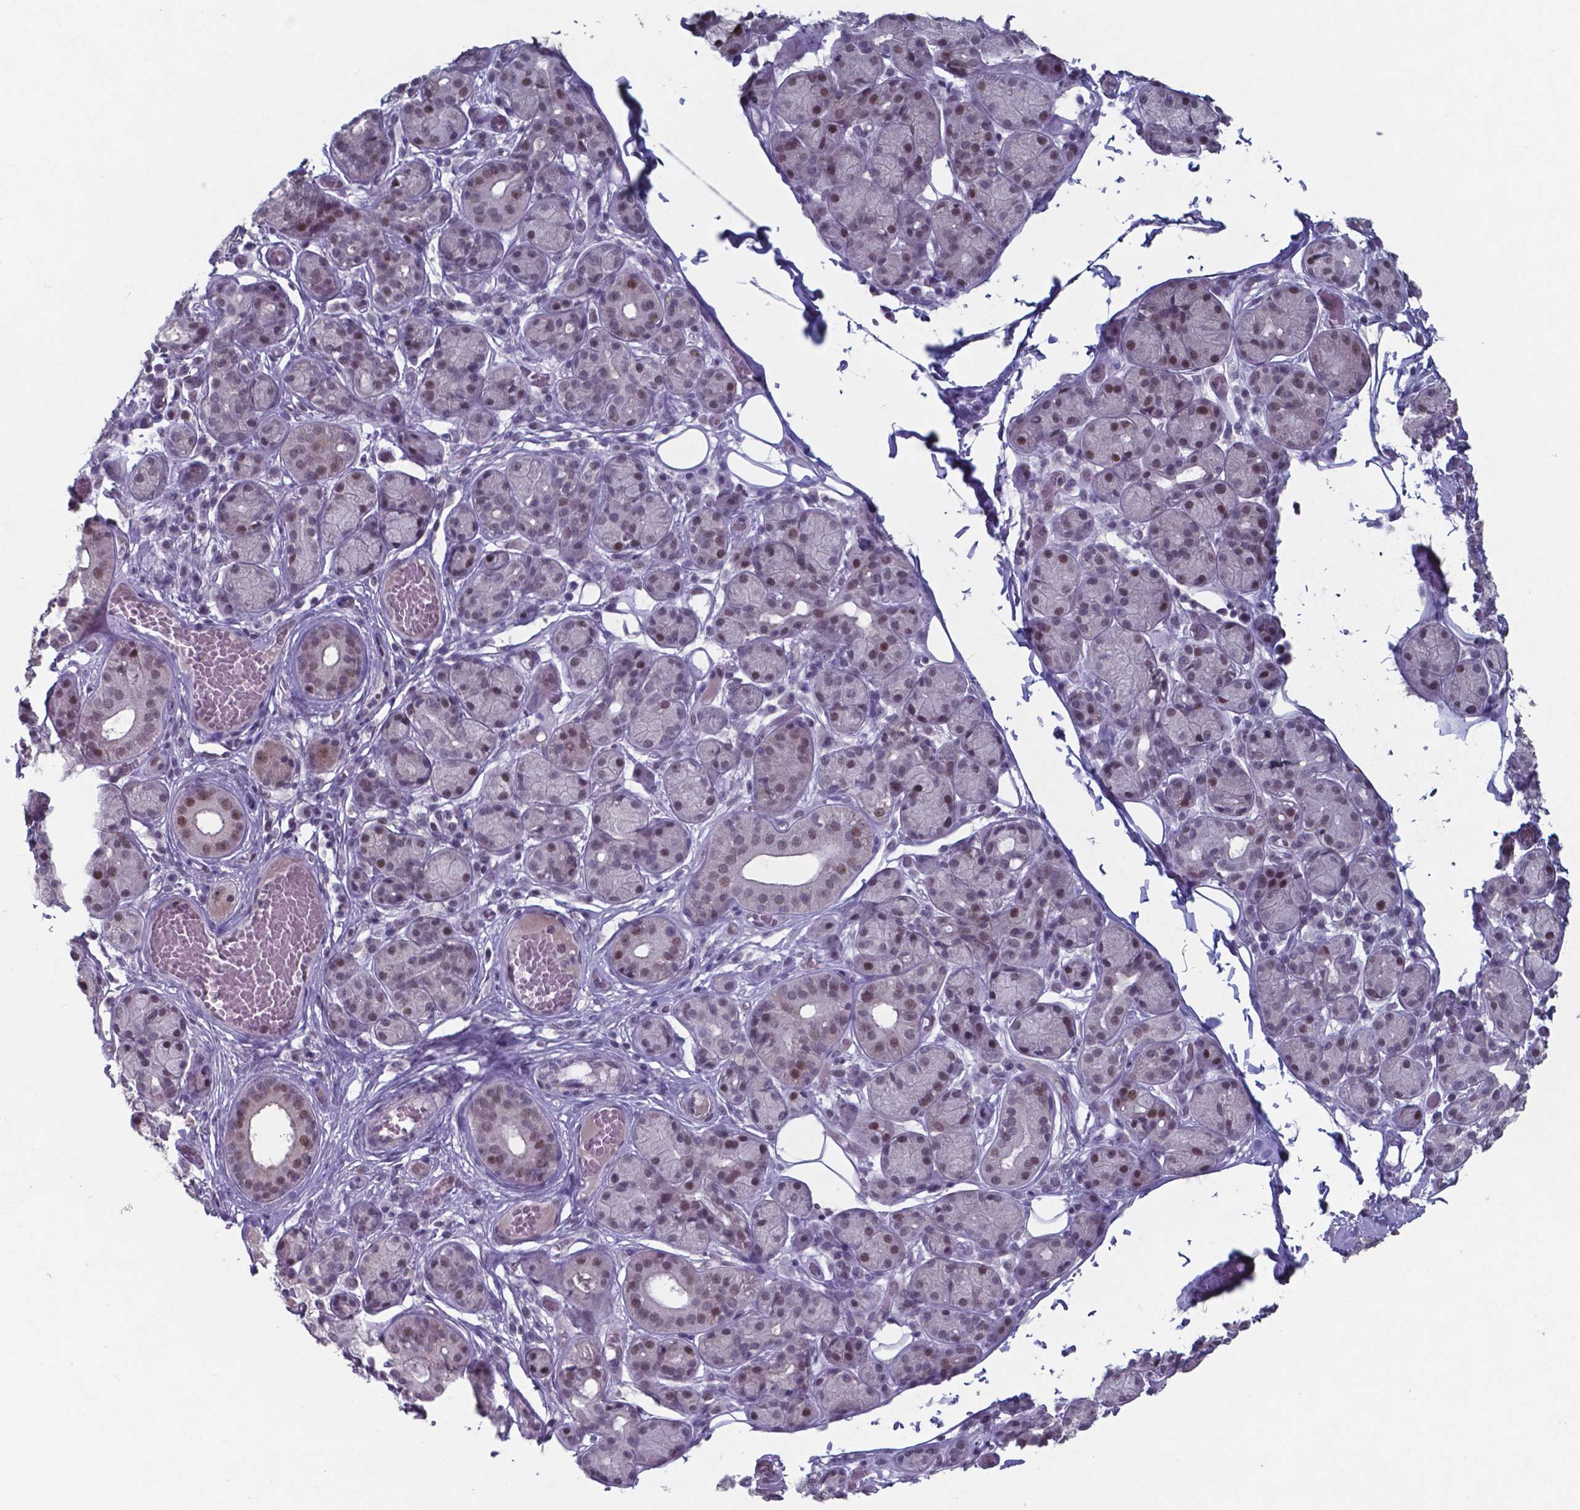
{"staining": {"intensity": "moderate", "quantity": "25%-75%", "location": "nuclear"}, "tissue": "salivary gland", "cell_type": "Glandular cells", "image_type": "normal", "snomed": [{"axis": "morphology", "description": "Normal tissue, NOS"}, {"axis": "topography", "description": "Salivary gland"}, {"axis": "topography", "description": "Peripheral nerve tissue"}], "caption": "Salivary gland stained with DAB immunohistochemistry demonstrates medium levels of moderate nuclear expression in about 25%-75% of glandular cells.", "gene": "TDP2", "patient": {"sex": "male", "age": 71}}